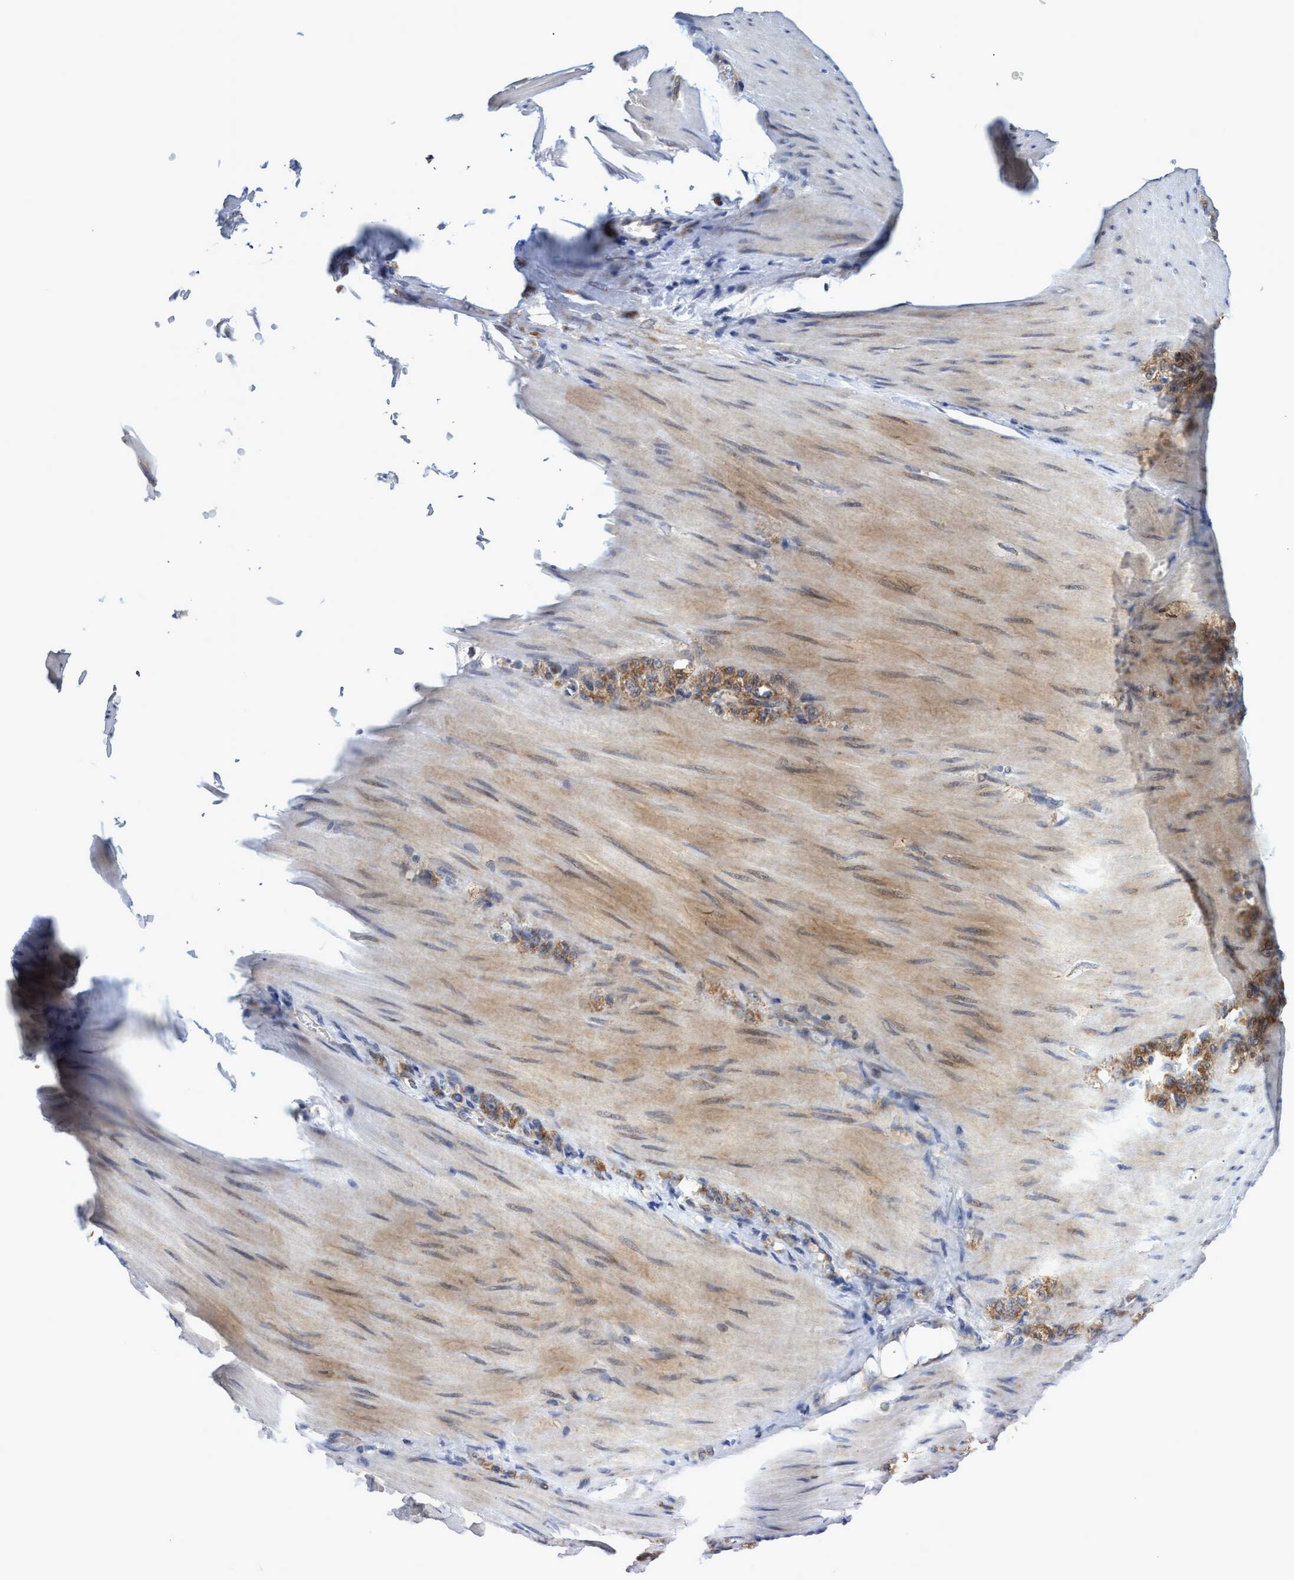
{"staining": {"intensity": "moderate", "quantity": ">75%", "location": "cytoplasmic/membranous"}, "tissue": "stomach cancer", "cell_type": "Tumor cells", "image_type": "cancer", "snomed": [{"axis": "morphology", "description": "Normal tissue, NOS"}, {"axis": "morphology", "description": "Adenocarcinoma, NOS"}, {"axis": "topography", "description": "Stomach"}], "caption": "This is a histology image of IHC staining of stomach adenocarcinoma, which shows moderate expression in the cytoplasmic/membranous of tumor cells.", "gene": "NAT16", "patient": {"sex": "male", "age": 82}}